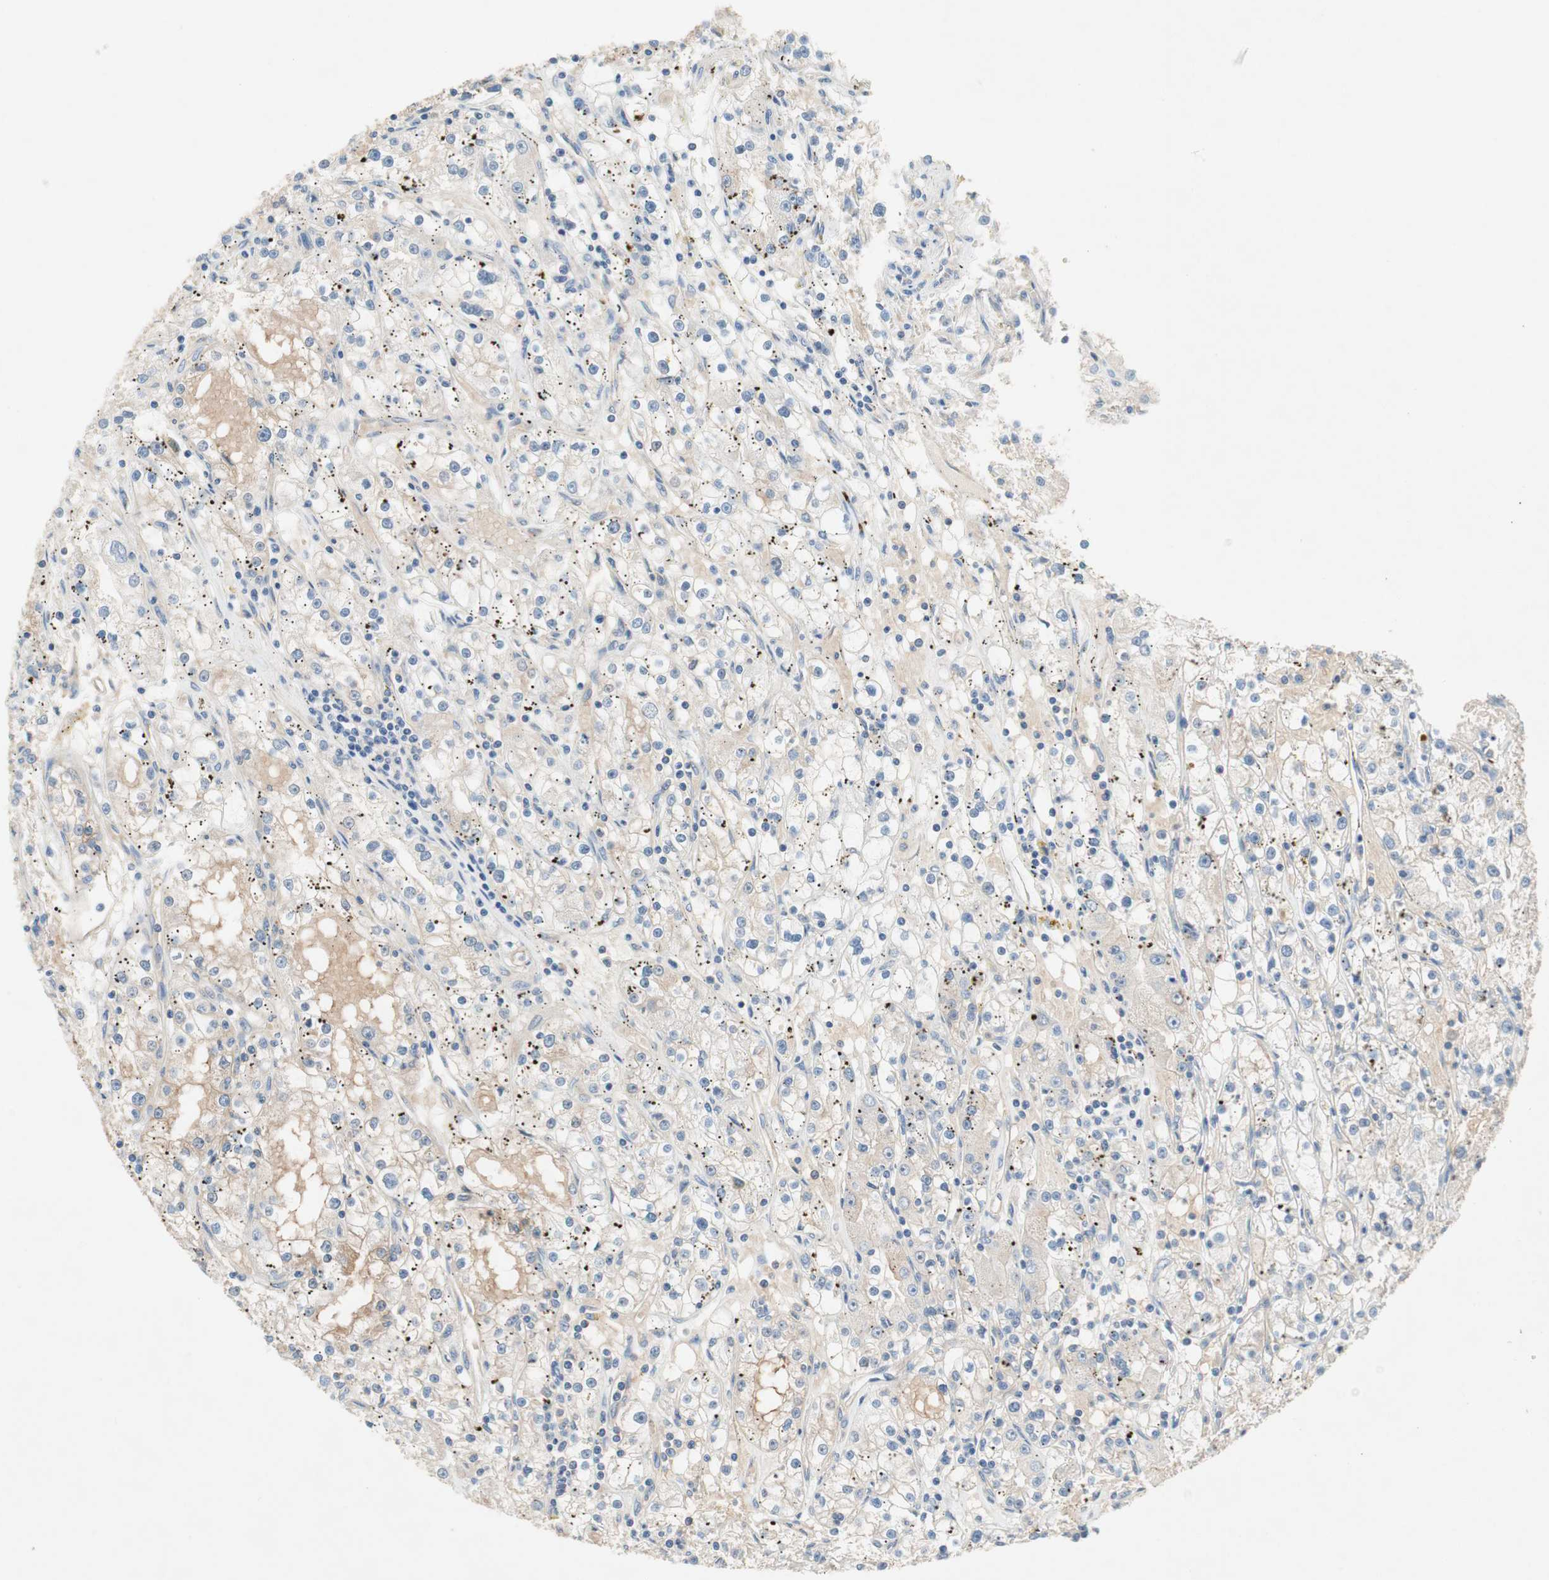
{"staining": {"intensity": "negative", "quantity": "none", "location": "none"}, "tissue": "renal cancer", "cell_type": "Tumor cells", "image_type": "cancer", "snomed": [{"axis": "morphology", "description": "Adenocarcinoma, NOS"}, {"axis": "topography", "description": "Kidney"}], "caption": "This is an immunohistochemistry histopathology image of renal adenocarcinoma. There is no expression in tumor cells.", "gene": "GLUL", "patient": {"sex": "male", "age": 56}}